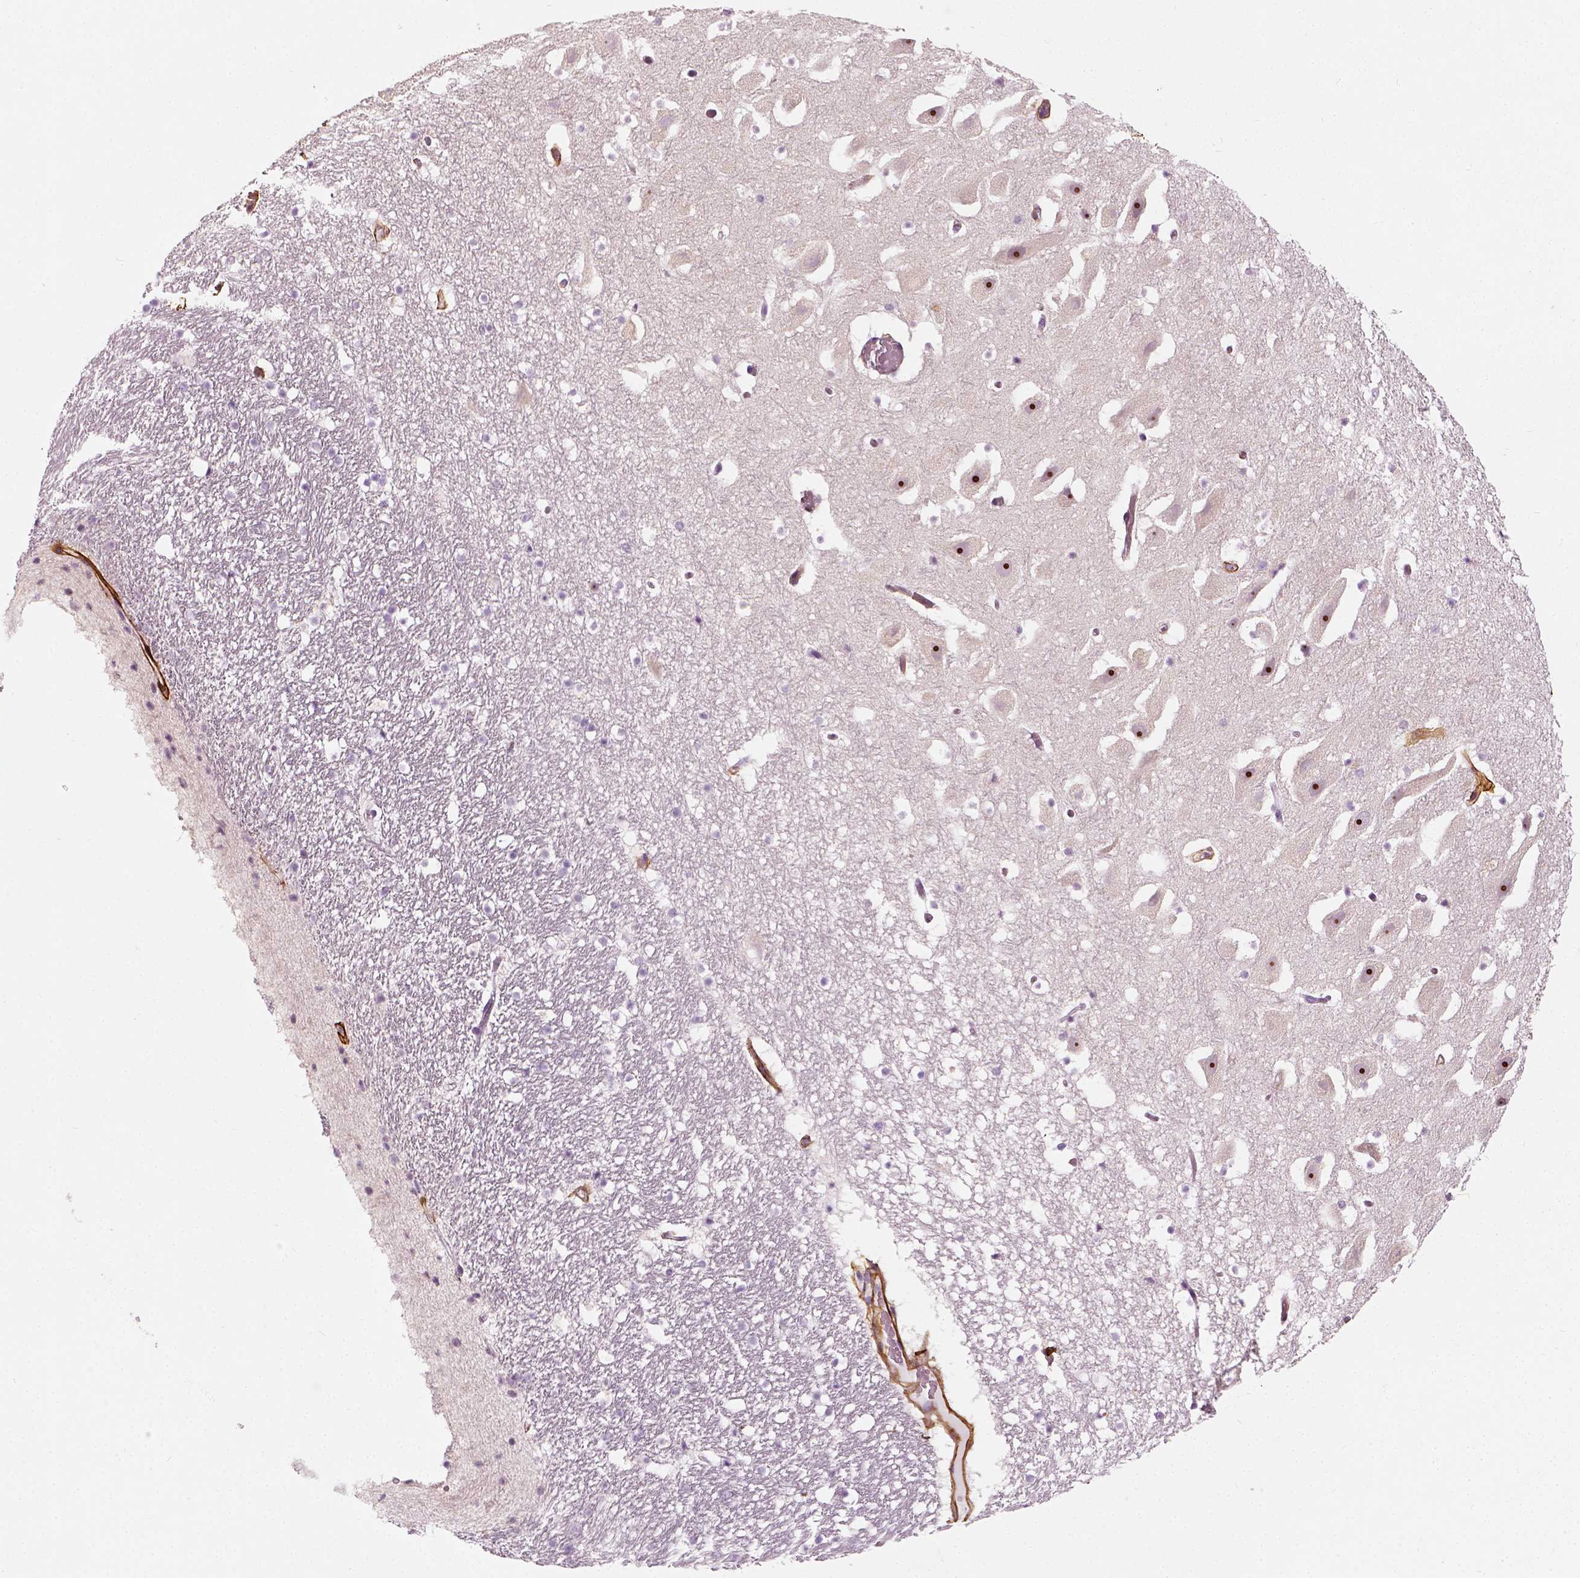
{"staining": {"intensity": "negative", "quantity": "none", "location": "none"}, "tissue": "hippocampus", "cell_type": "Glial cells", "image_type": "normal", "snomed": [{"axis": "morphology", "description": "Normal tissue, NOS"}, {"axis": "topography", "description": "Hippocampus"}], "caption": "Immunohistochemical staining of normal human hippocampus reveals no significant expression in glial cells.", "gene": "COL6A2", "patient": {"sex": "male", "age": 26}}